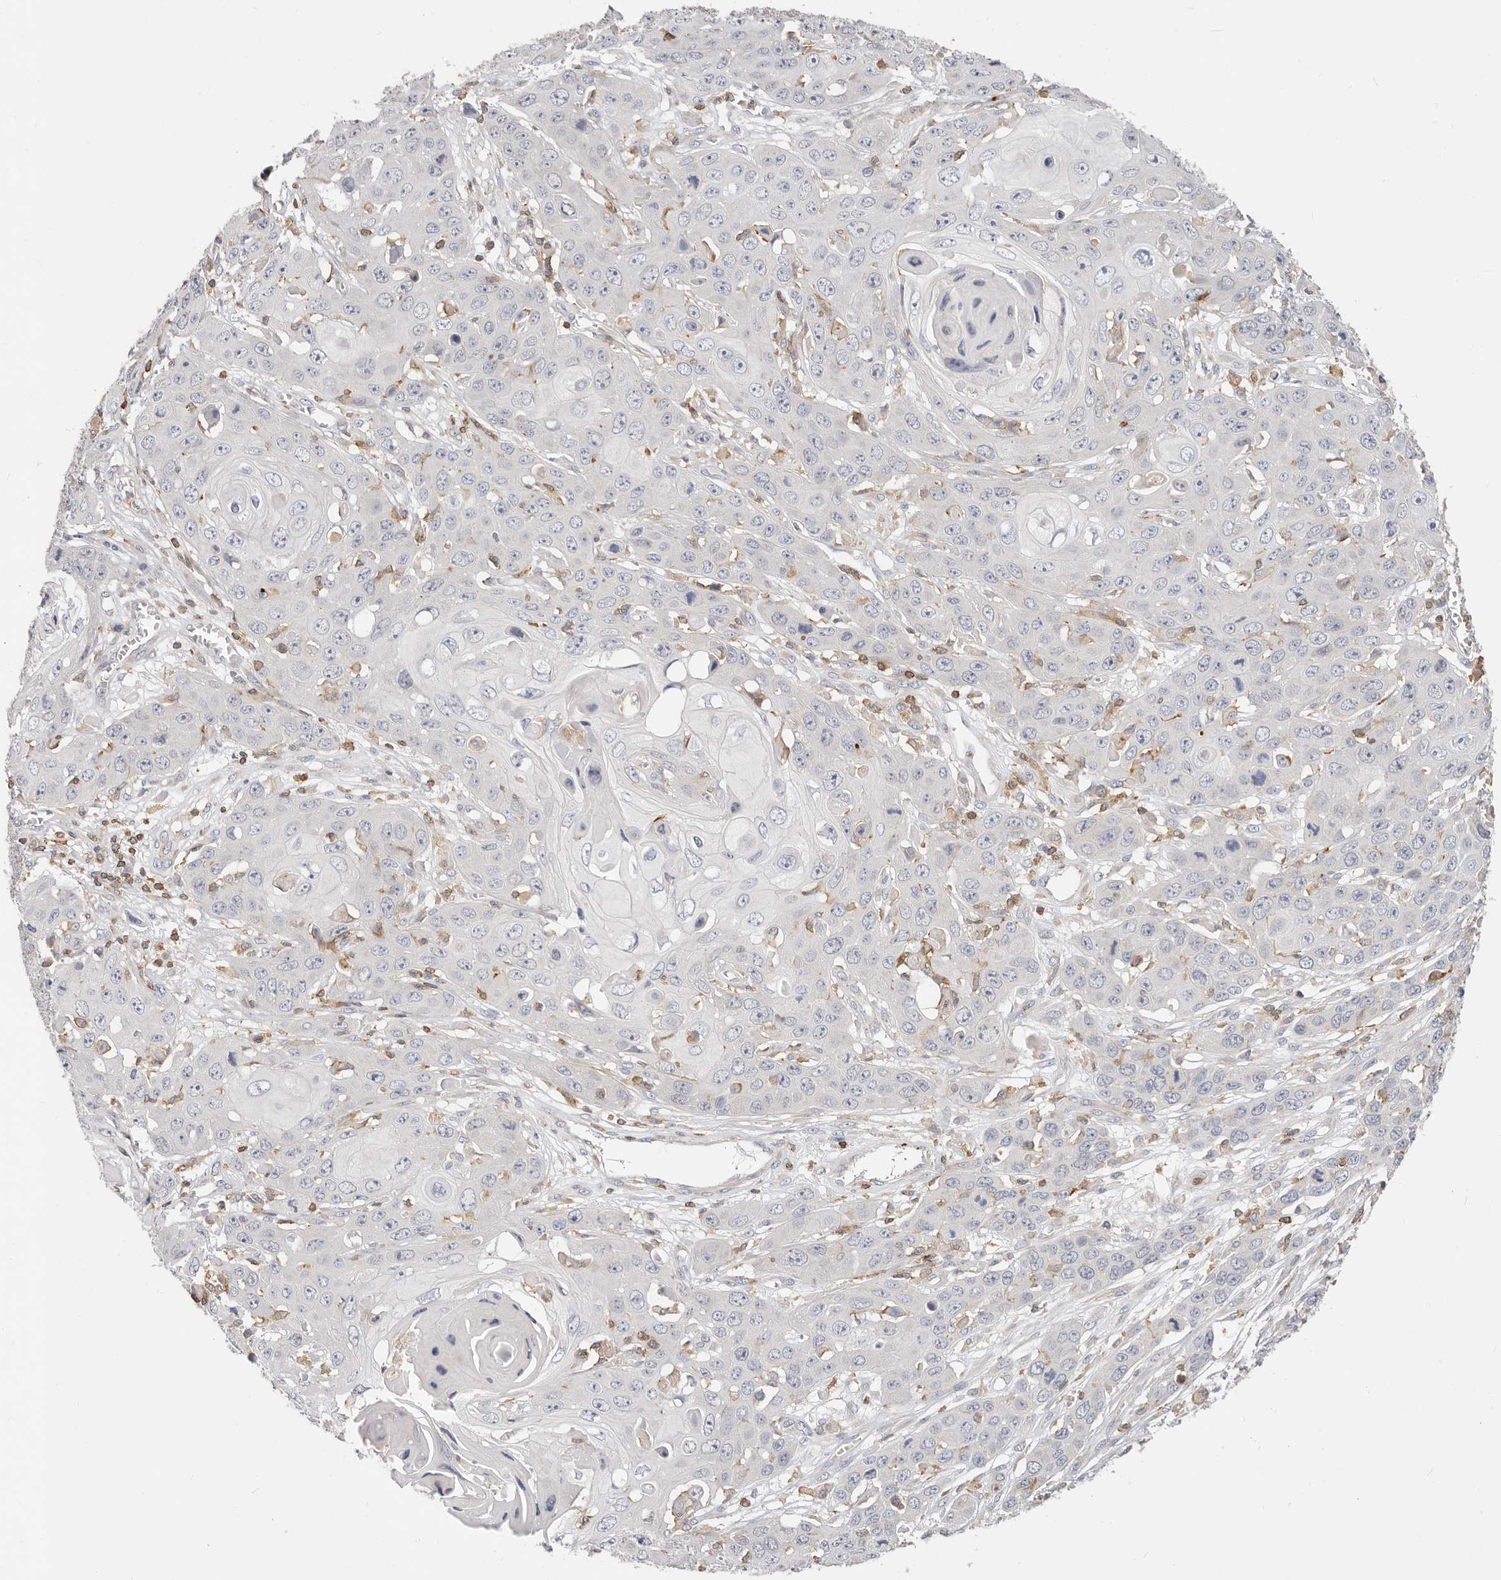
{"staining": {"intensity": "negative", "quantity": "none", "location": "none"}, "tissue": "skin cancer", "cell_type": "Tumor cells", "image_type": "cancer", "snomed": [{"axis": "morphology", "description": "Squamous cell carcinoma, NOS"}, {"axis": "topography", "description": "Skin"}], "caption": "This is an immunohistochemistry (IHC) histopathology image of human skin squamous cell carcinoma. There is no positivity in tumor cells.", "gene": "TMEM63B", "patient": {"sex": "male", "age": 55}}